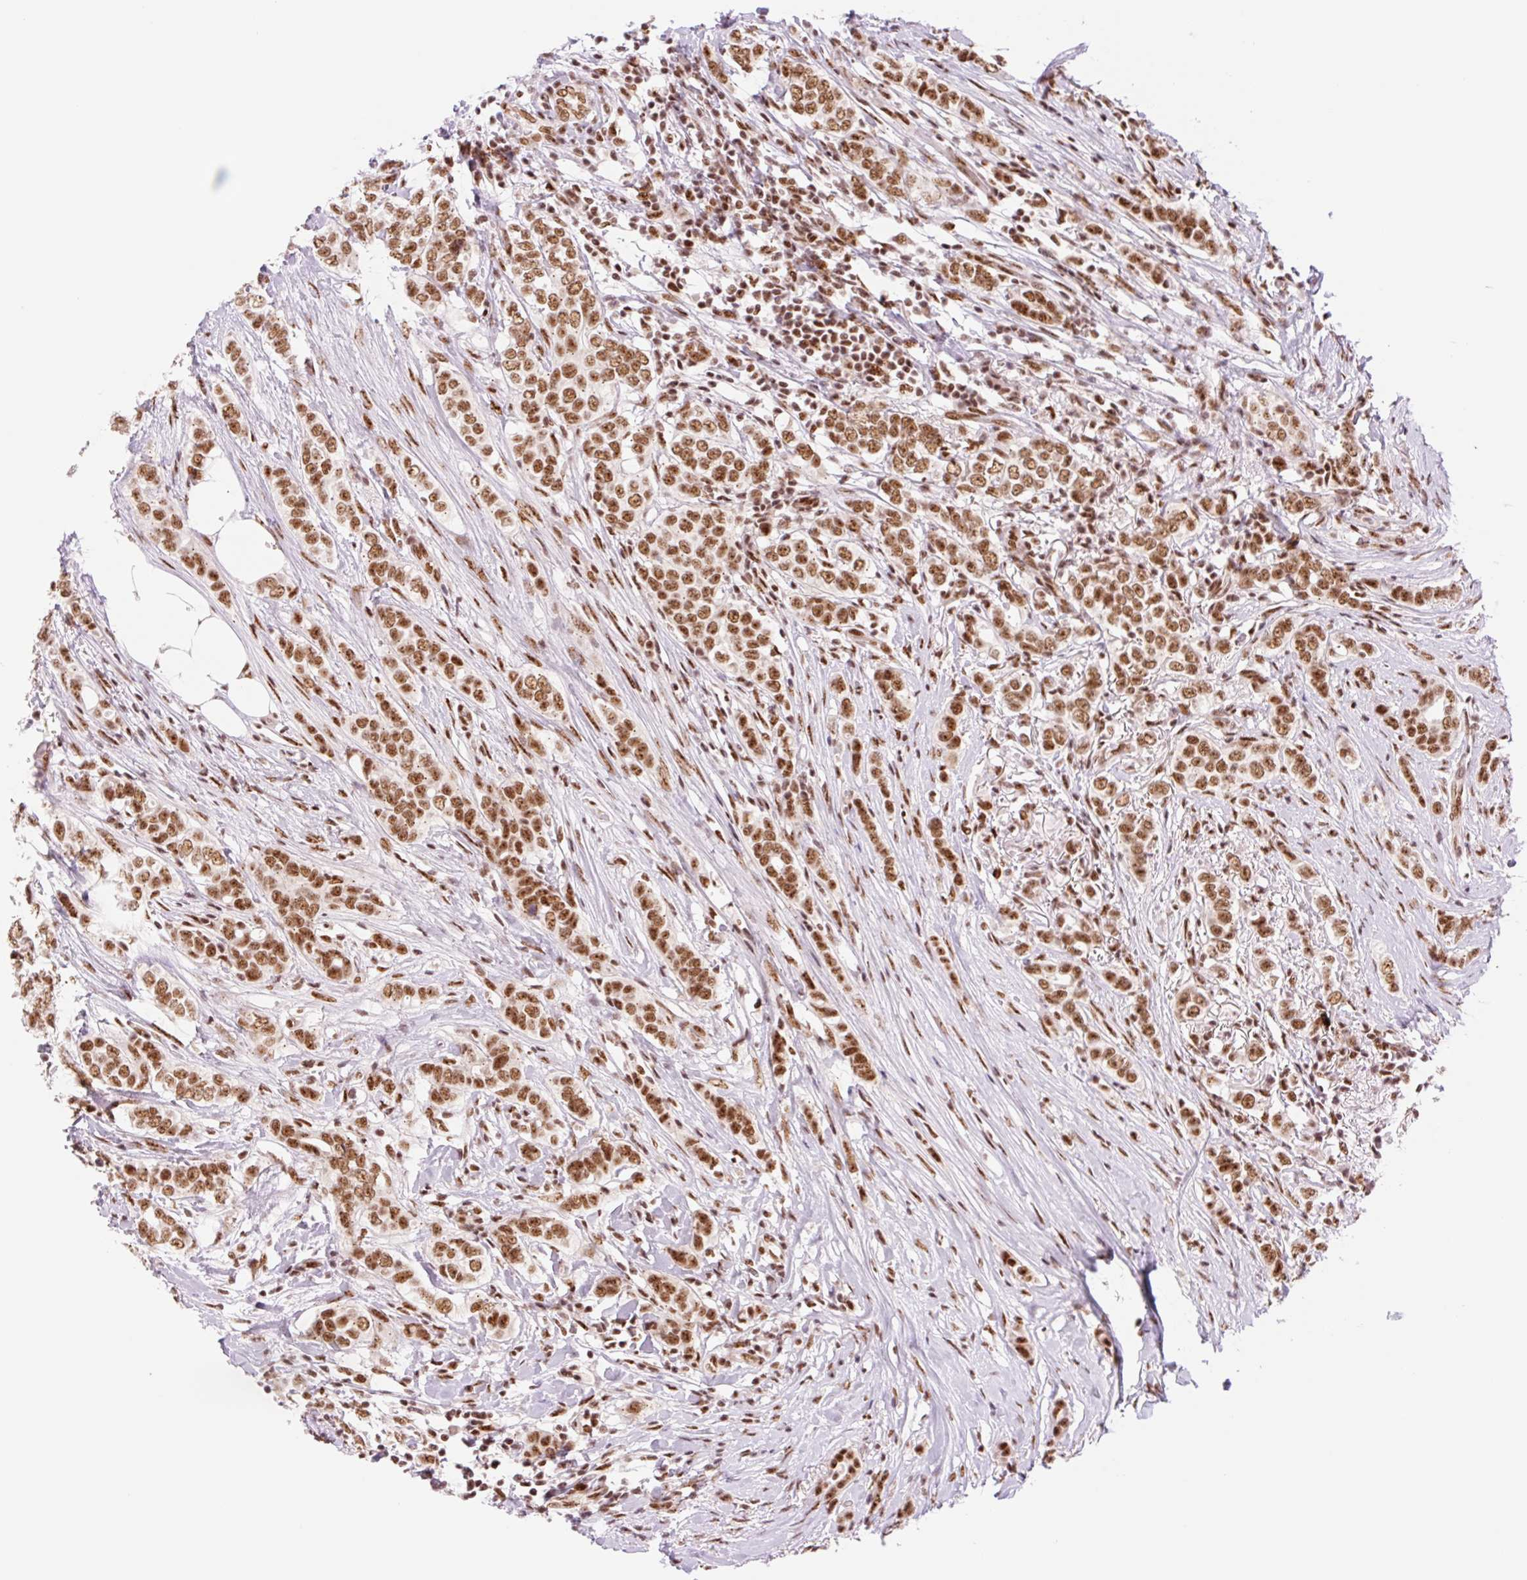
{"staining": {"intensity": "strong", "quantity": ">75%", "location": "nuclear"}, "tissue": "breast cancer", "cell_type": "Tumor cells", "image_type": "cancer", "snomed": [{"axis": "morphology", "description": "Lobular carcinoma"}, {"axis": "topography", "description": "Breast"}], "caption": "The immunohistochemical stain highlights strong nuclear expression in tumor cells of breast cancer tissue.", "gene": "PRDM11", "patient": {"sex": "female", "age": 51}}